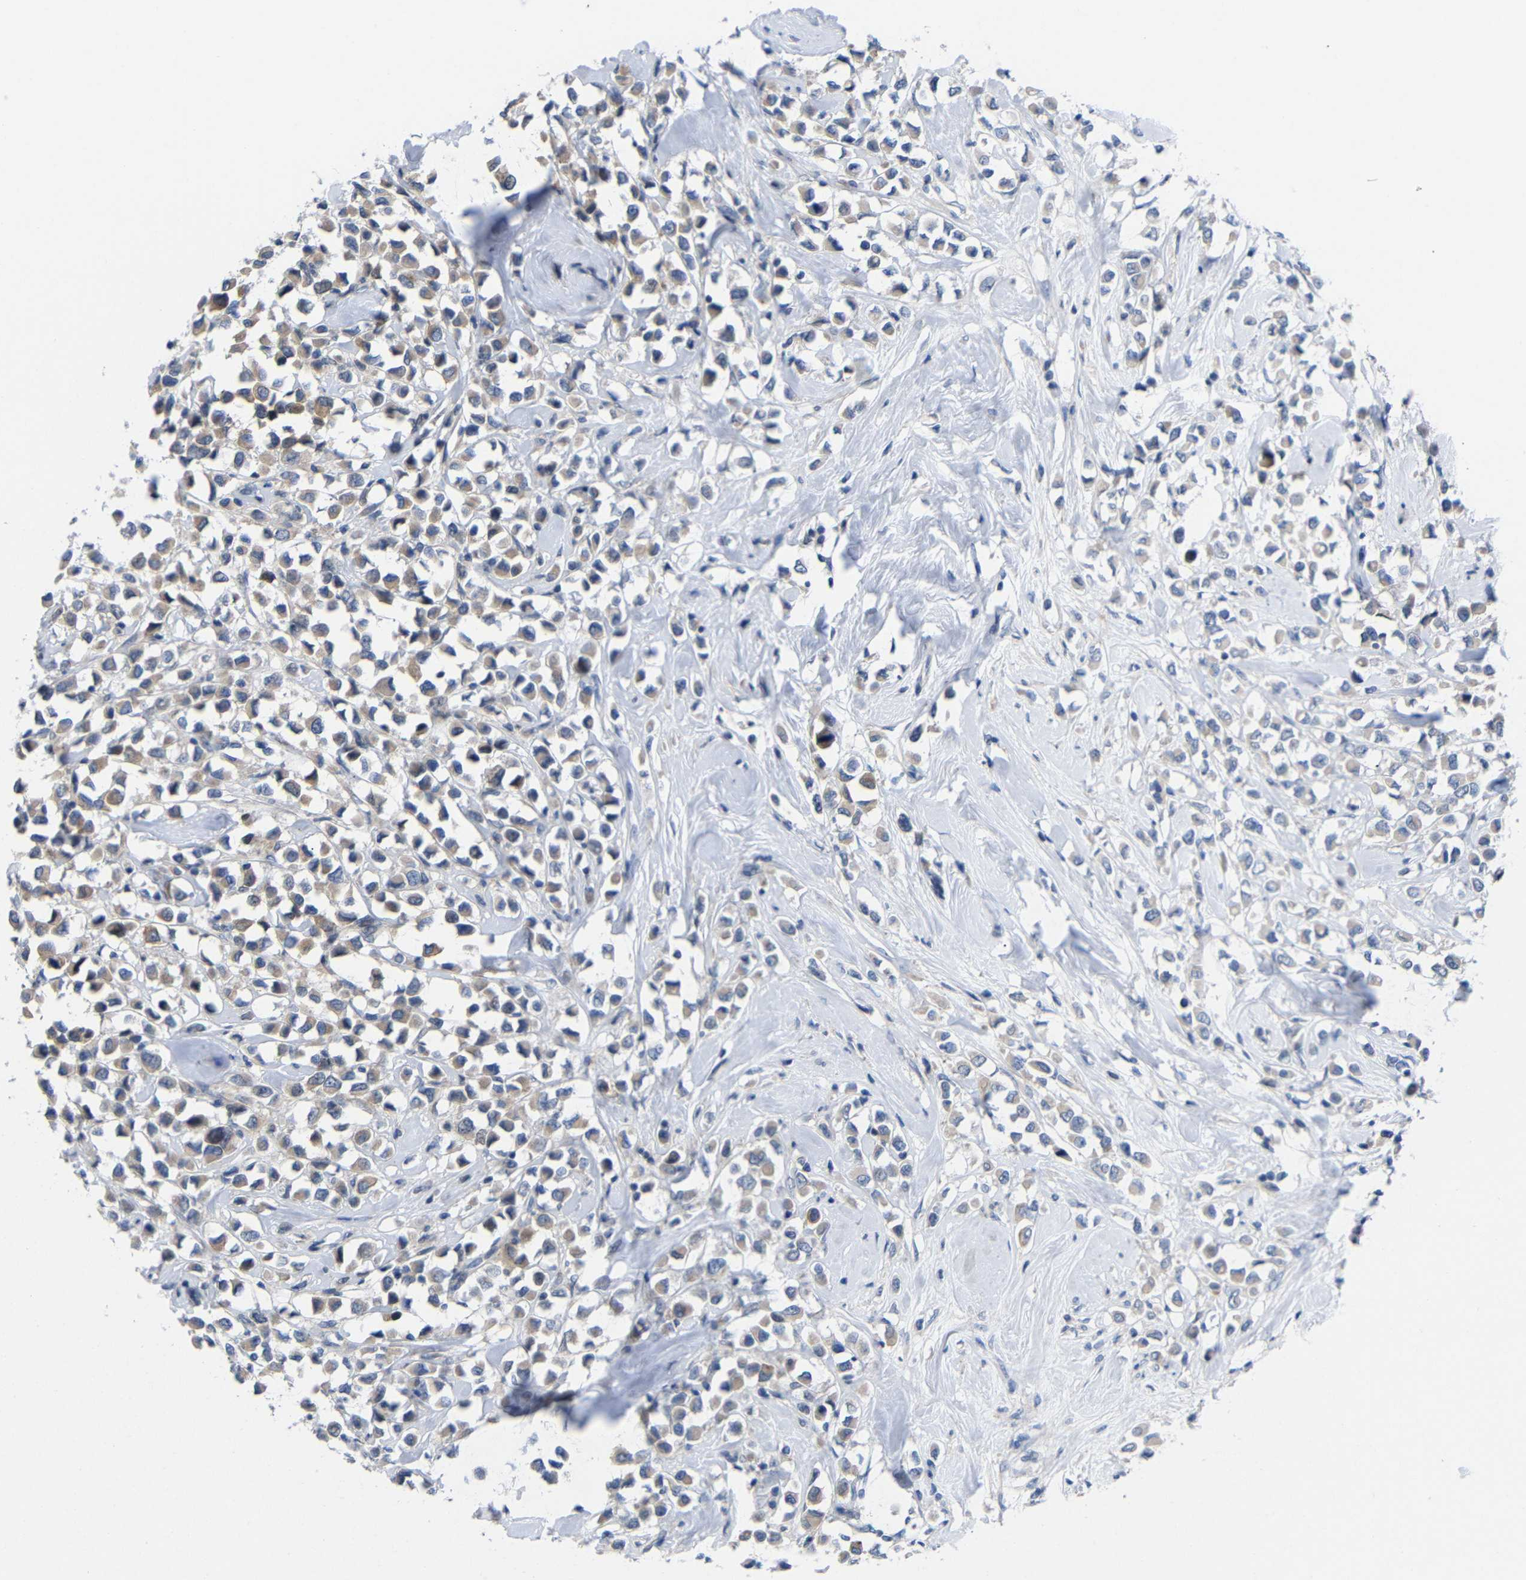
{"staining": {"intensity": "weak", "quantity": "25%-75%", "location": "cytoplasmic/membranous"}, "tissue": "breast cancer", "cell_type": "Tumor cells", "image_type": "cancer", "snomed": [{"axis": "morphology", "description": "Duct carcinoma"}, {"axis": "topography", "description": "Breast"}], "caption": "Immunohistochemistry (IHC) staining of infiltrating ductal carcinoma (breast), which shows low levels of weak cytoplasmic/membranous staining in about 25%-75% of tumor cells indicating weak cytoplasmic/membranous protein staining. The staining was performed using DAB (3,3'-diaminobenzidine) (brown) for protein detection and nuclei were counterstained in hematoxylin (blue).", "gene": "CMTM1", "patient": {"sex": "female", "age": 61}}